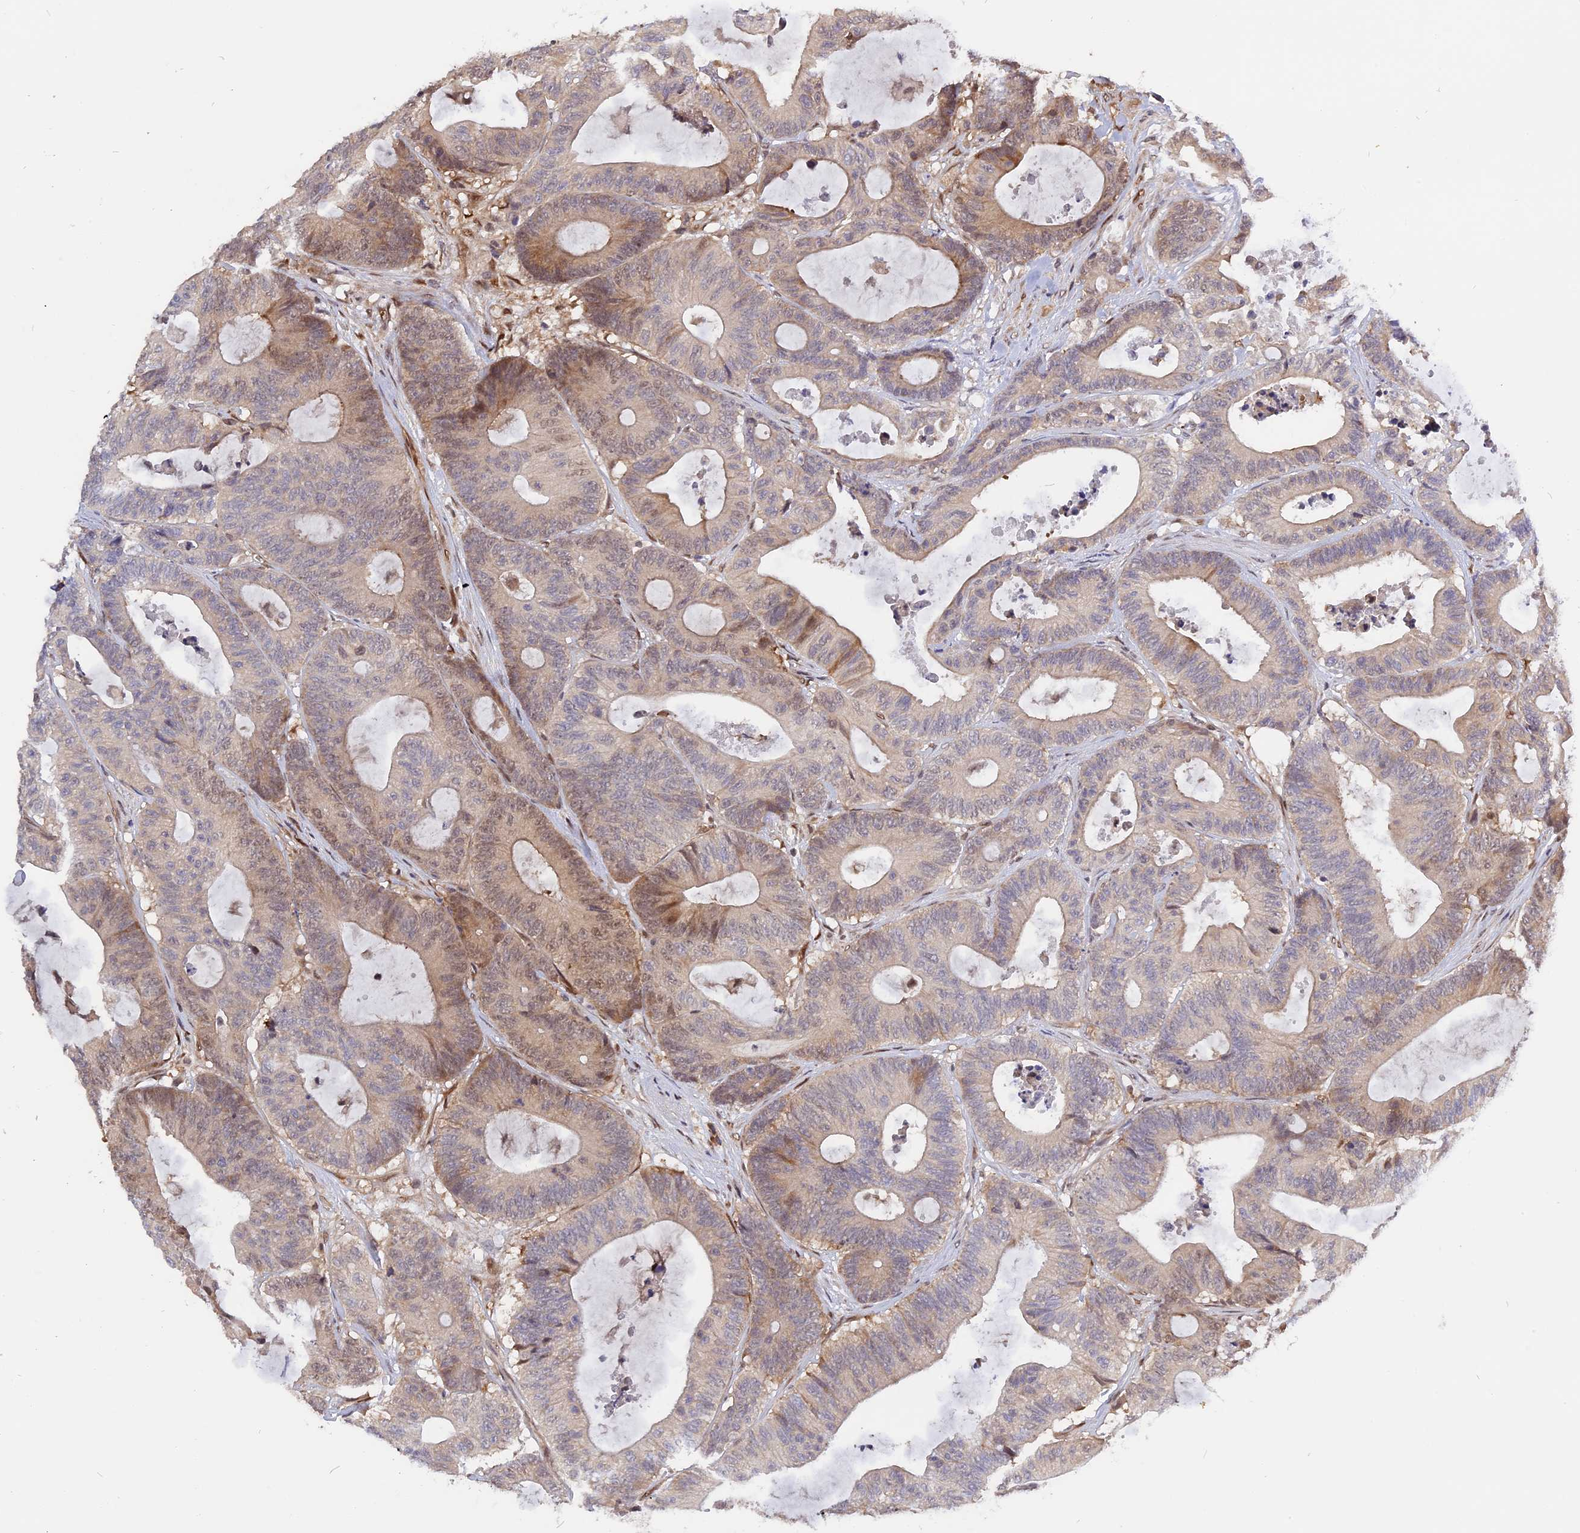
{"staining": {"intensity": "moderate", "quantity": "<25%", "location": "cytoplasmic/membranous,nuclear"}, "tissue": "colorectal cancer", "cell_type": "Tumor cells", "image_type": "cancer", "snomed": [{"axis": "morphology", "description": "Adenocarcinoma, NOS"}, {"axis": "topography", "description": "Colon"}], "caption": "Tumor cells display low levels of moderate cytoplasmic/membranous and nuclear staining in approximately <25% of cells in colorectal cancer (adenocarcinoma).", "gene": "ZNF428", "patient": {"sex": "female", "age": 84}}